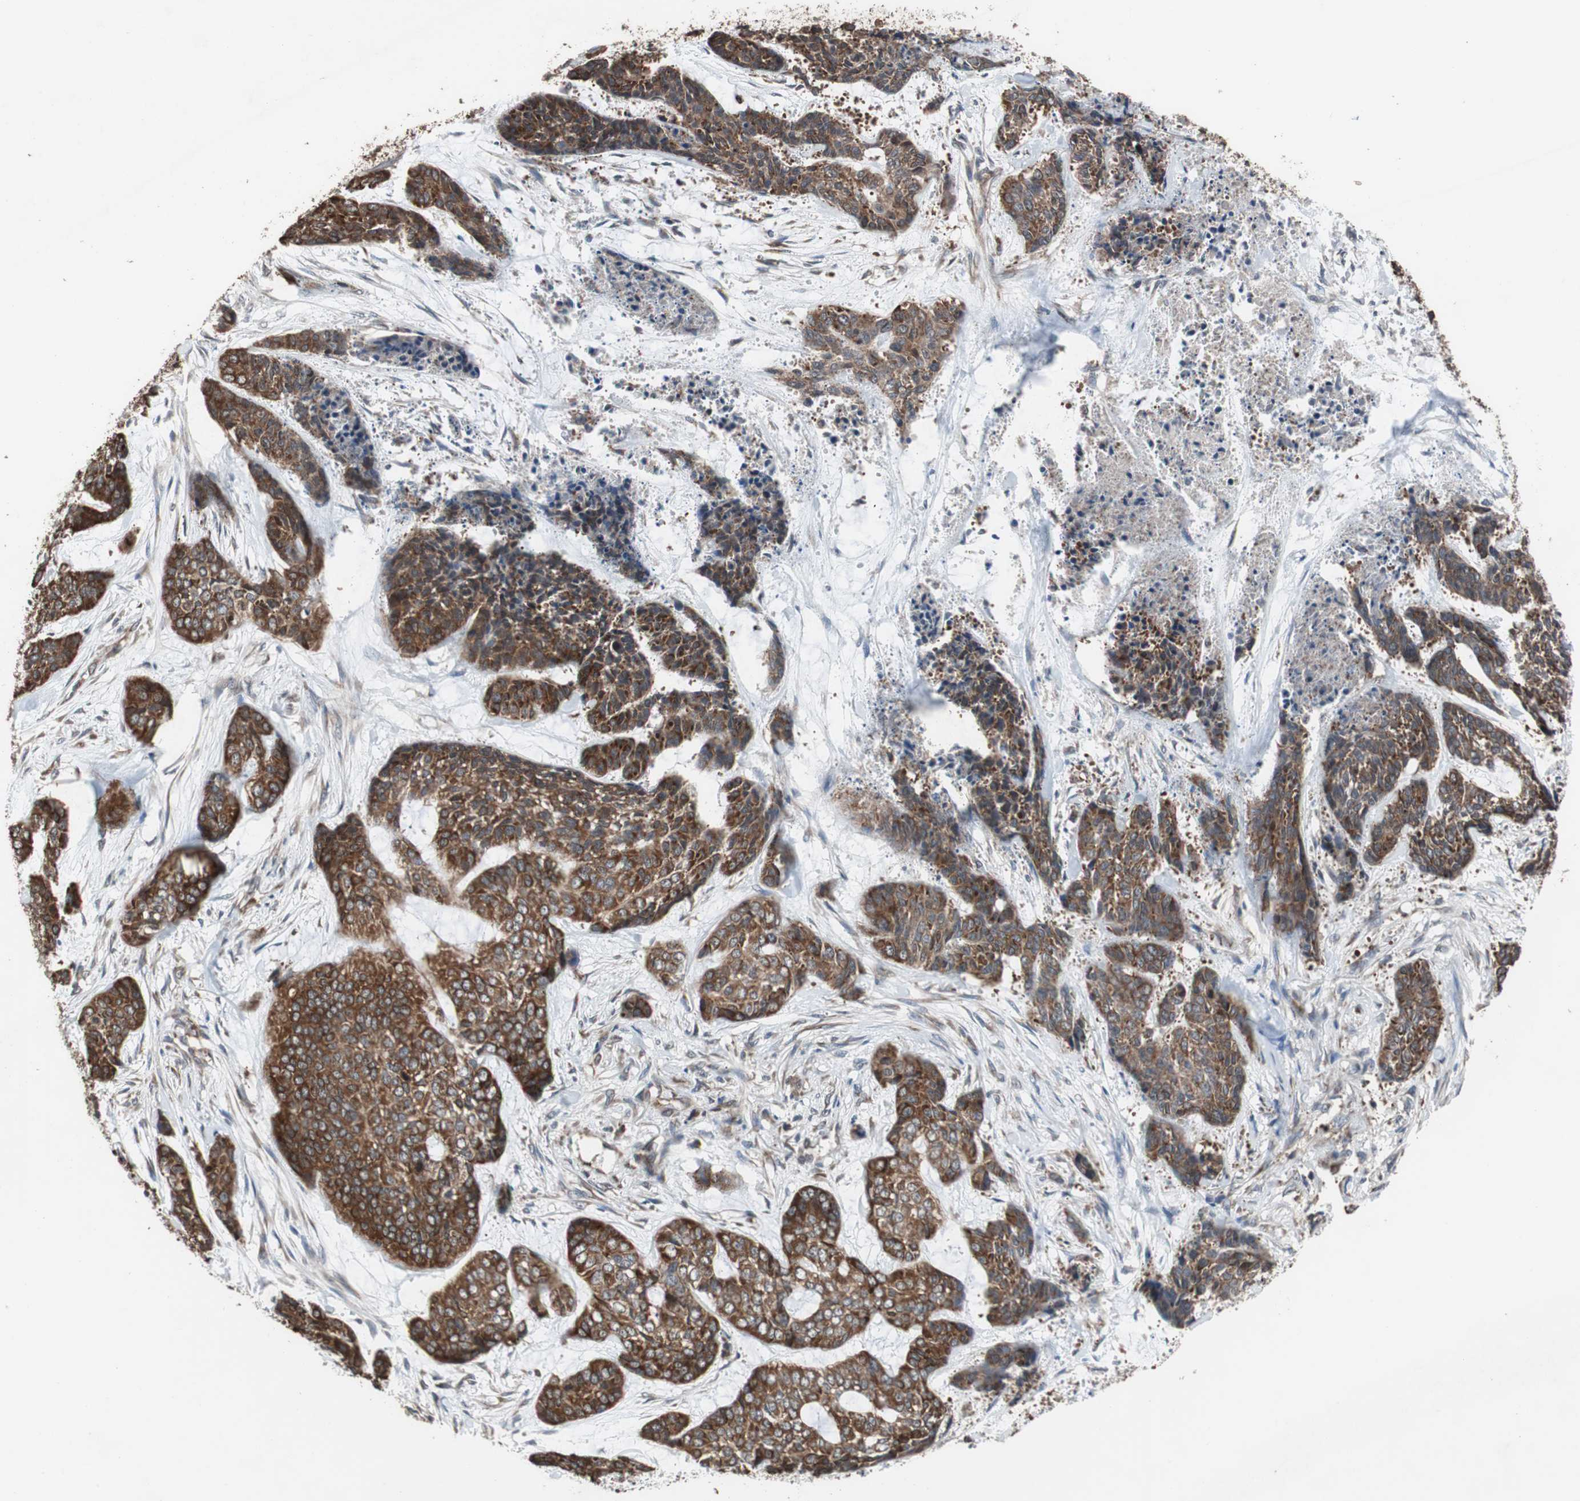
{"staining": {"intensity": "strong", "quantity": ">75%", "location": "cytoplasmic/membranous"}, "tissue": "skin cancer", "cell_type": "Tumor cells", "image_type": "cancer", "snomed": [{"axis": "morphology", "description": "Basal cell carcinoma"}, {"axis": "topography", "description": "Skin"}], "caption": "Protein expression analysis of skin cancer reveals strong cytoplasmic/membranous staining in approximately >75% of tumor cells.", "gene": "USP10", "patient": {"sex": "female", "age": 64}}